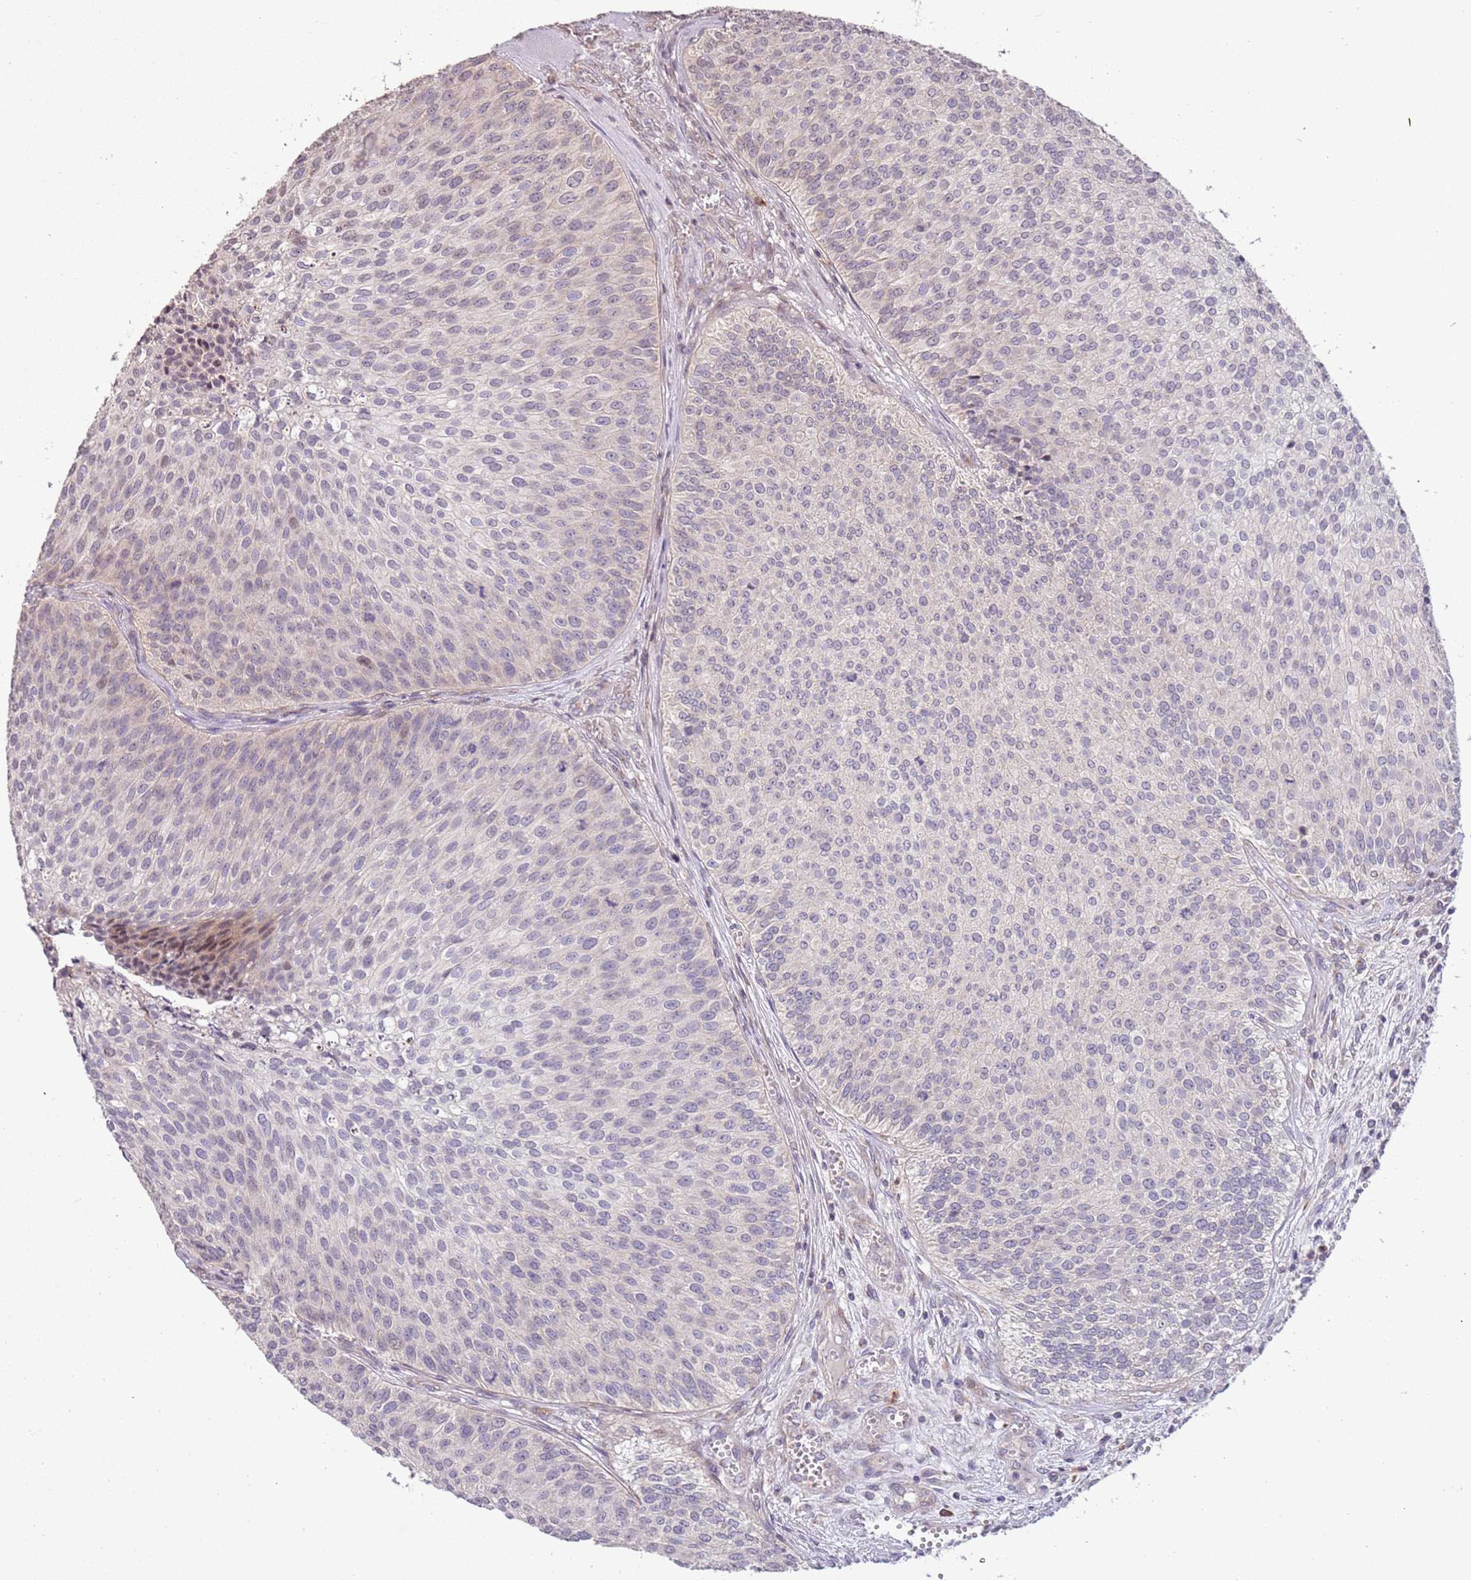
{"staining": {"intensity": "negative", "quantity": "none", "location": "none"}, "tissue": "urothelial cancer", "cell_type": "Tumor cells", "image_type": "cancer", "snomed": [{"axis": "morphology", "description": "Urothelial carcinoma, Low grade"}, {"axis": "topography", "description": "Urinary bladder"}], "caption": "The histopathology image reveals no staining of tumor cells in urothelial carcinoma (low-grade).", "gene": "SLC16A4", "patient": {"sex": "male", "age": 84}}